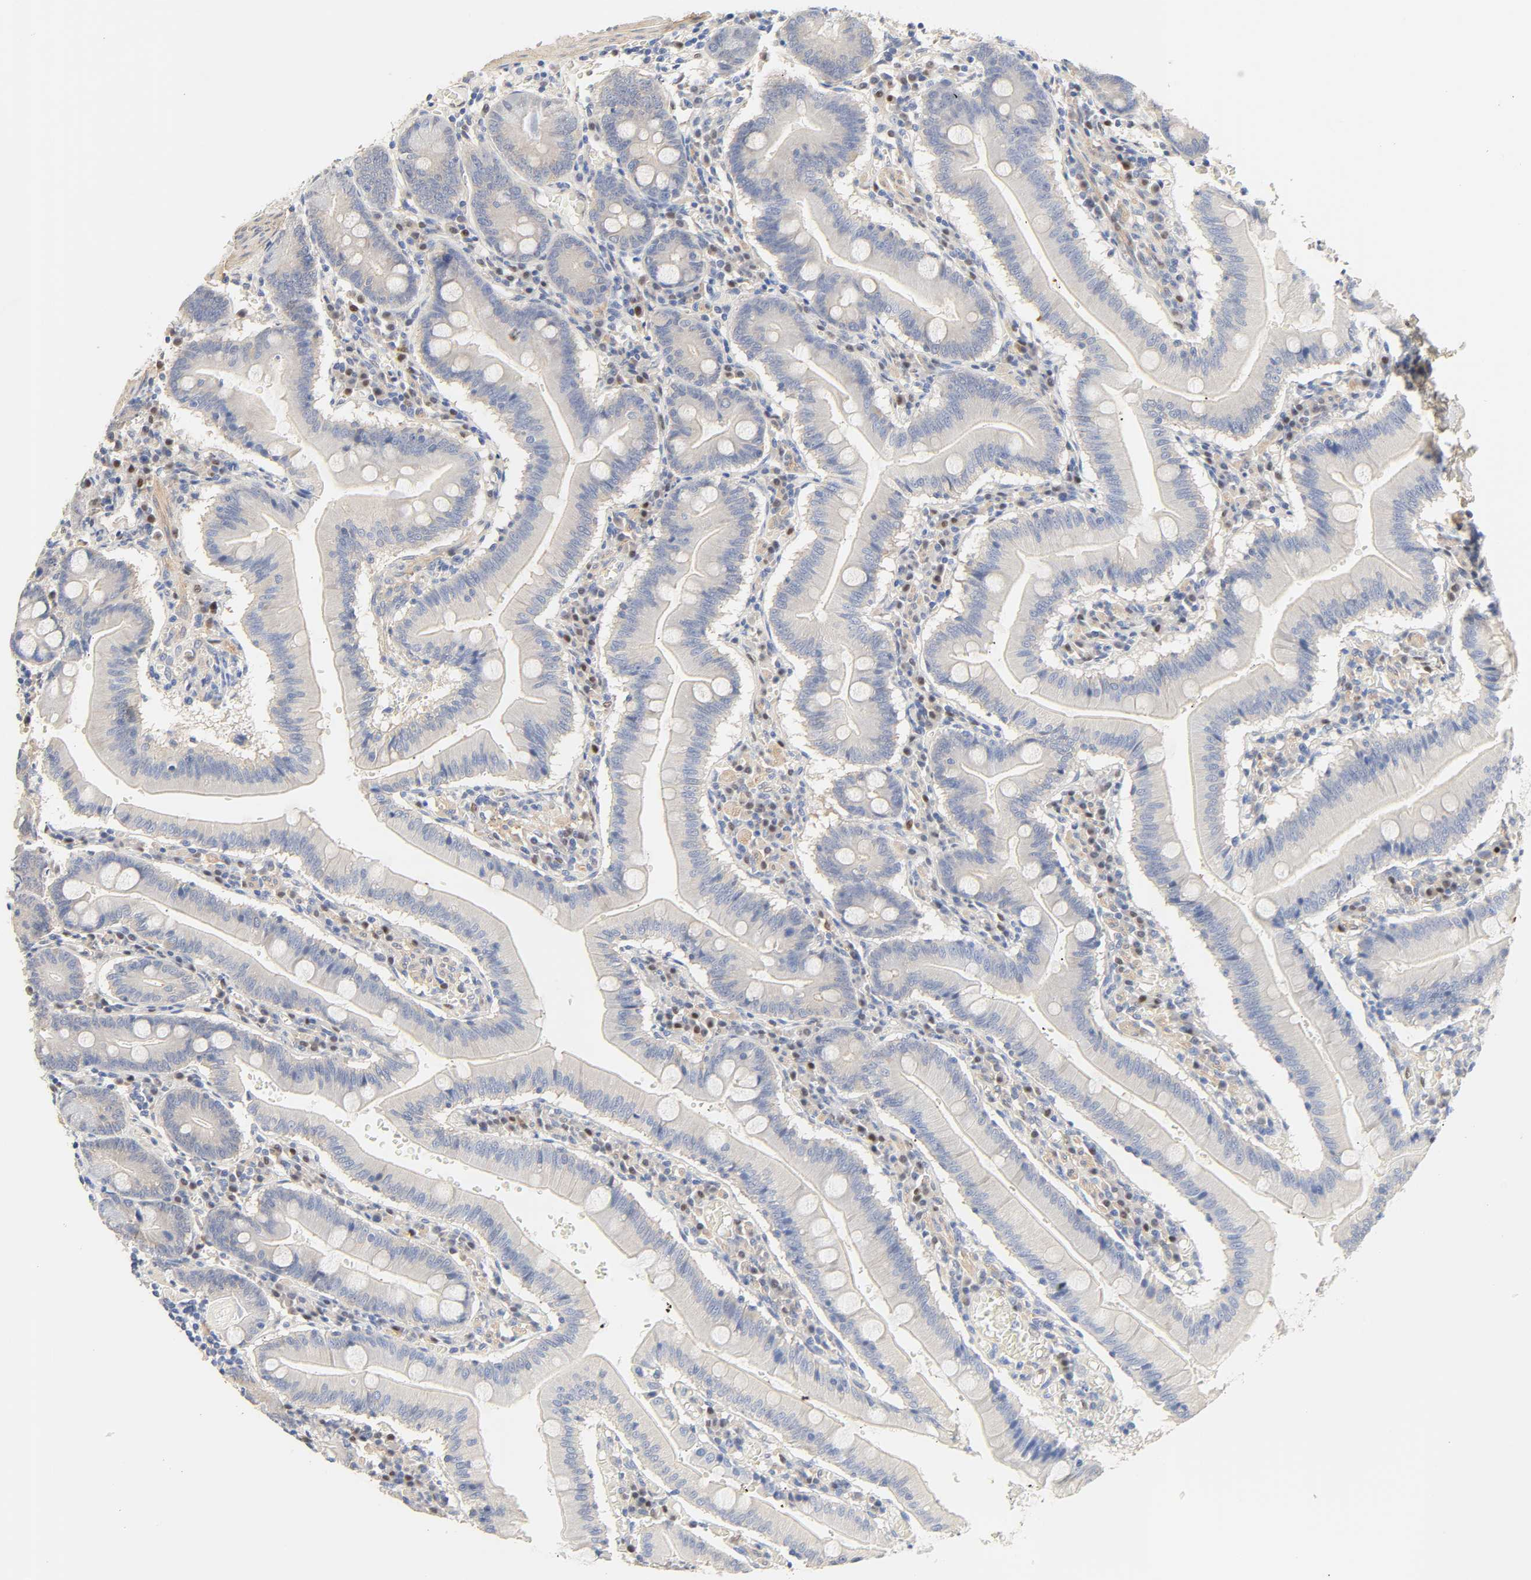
{"staining": {"intensity": "negative", "quantity": "none", "location": "none"}, "tissue": "small intestine", "cell_type": "Glandular cells", "image_type": "normal", "snomed": [{"axis": "morphology", "description": "Normal tissue, NOS"}, {"axis": "topography", "description": "Small intestine"}], "caption": "The image displays no staining of glandular cells in benign small intestine.", "gene": "BORCS8", "patient": {"sex": "male", "age": 71}}